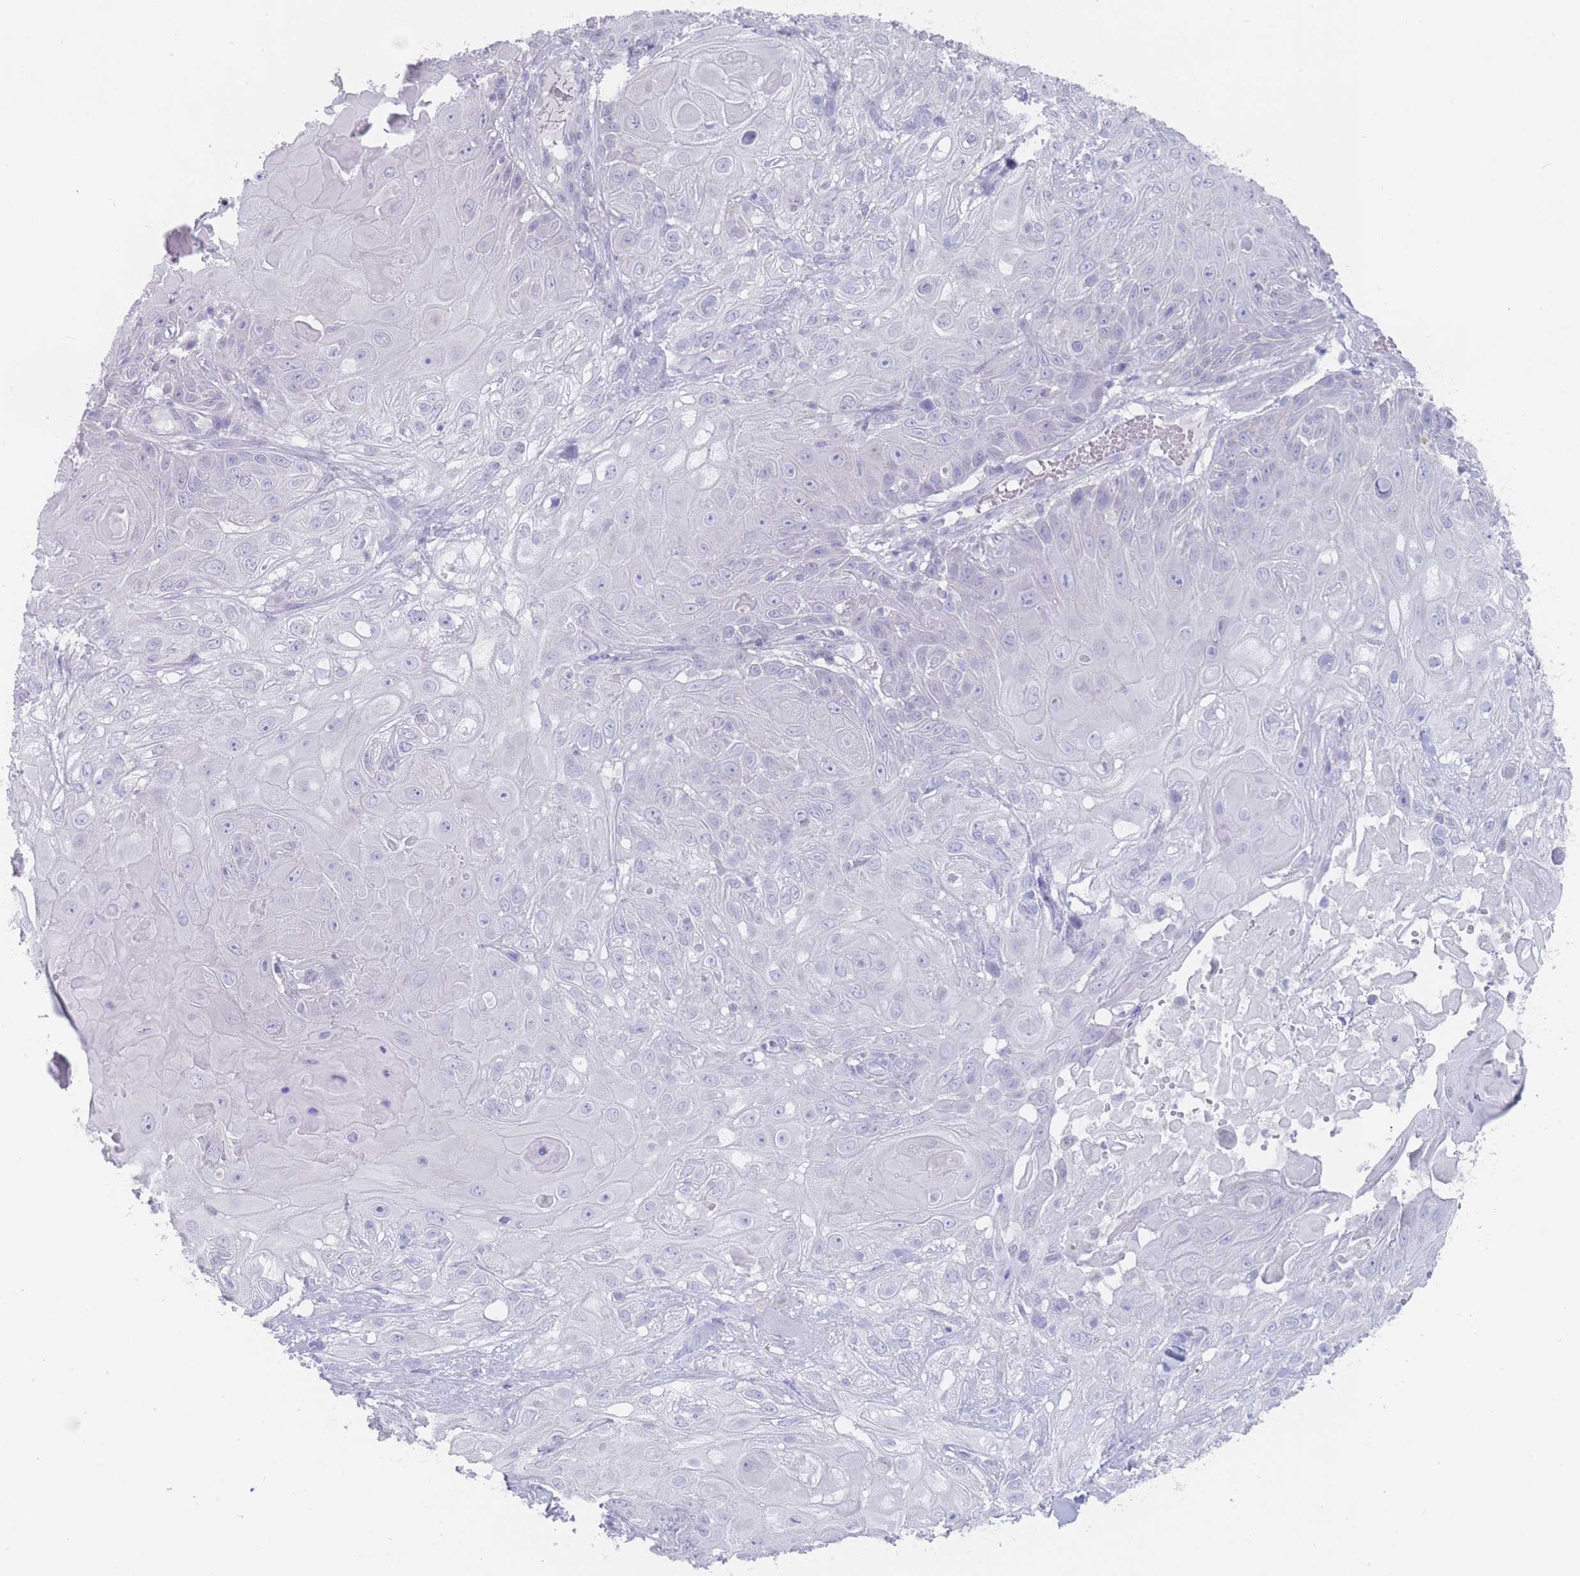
{"staining": {"intensity": "negative", "quantity": "none", "location": "none"}, "tissue": "skin cancer", "cell_type": "Tumor cells", "image_type": "cancer", "snomed": [{"axis": "morphology", "description": "Normal tissue, NOS"}, {"axis": "morphology", "description": "Squamous cell carcinoma, NOS"}, {"axis": "topography", "description": "Skin"}, {"axis": "topography", "description": "Cartilage tissue"}], "caption": "Tumor cells show no significant protein expression in skin squamous cell carcinoma.", "gene": "CYP51A1", "patient": {"sex": "female", "age": 79}}